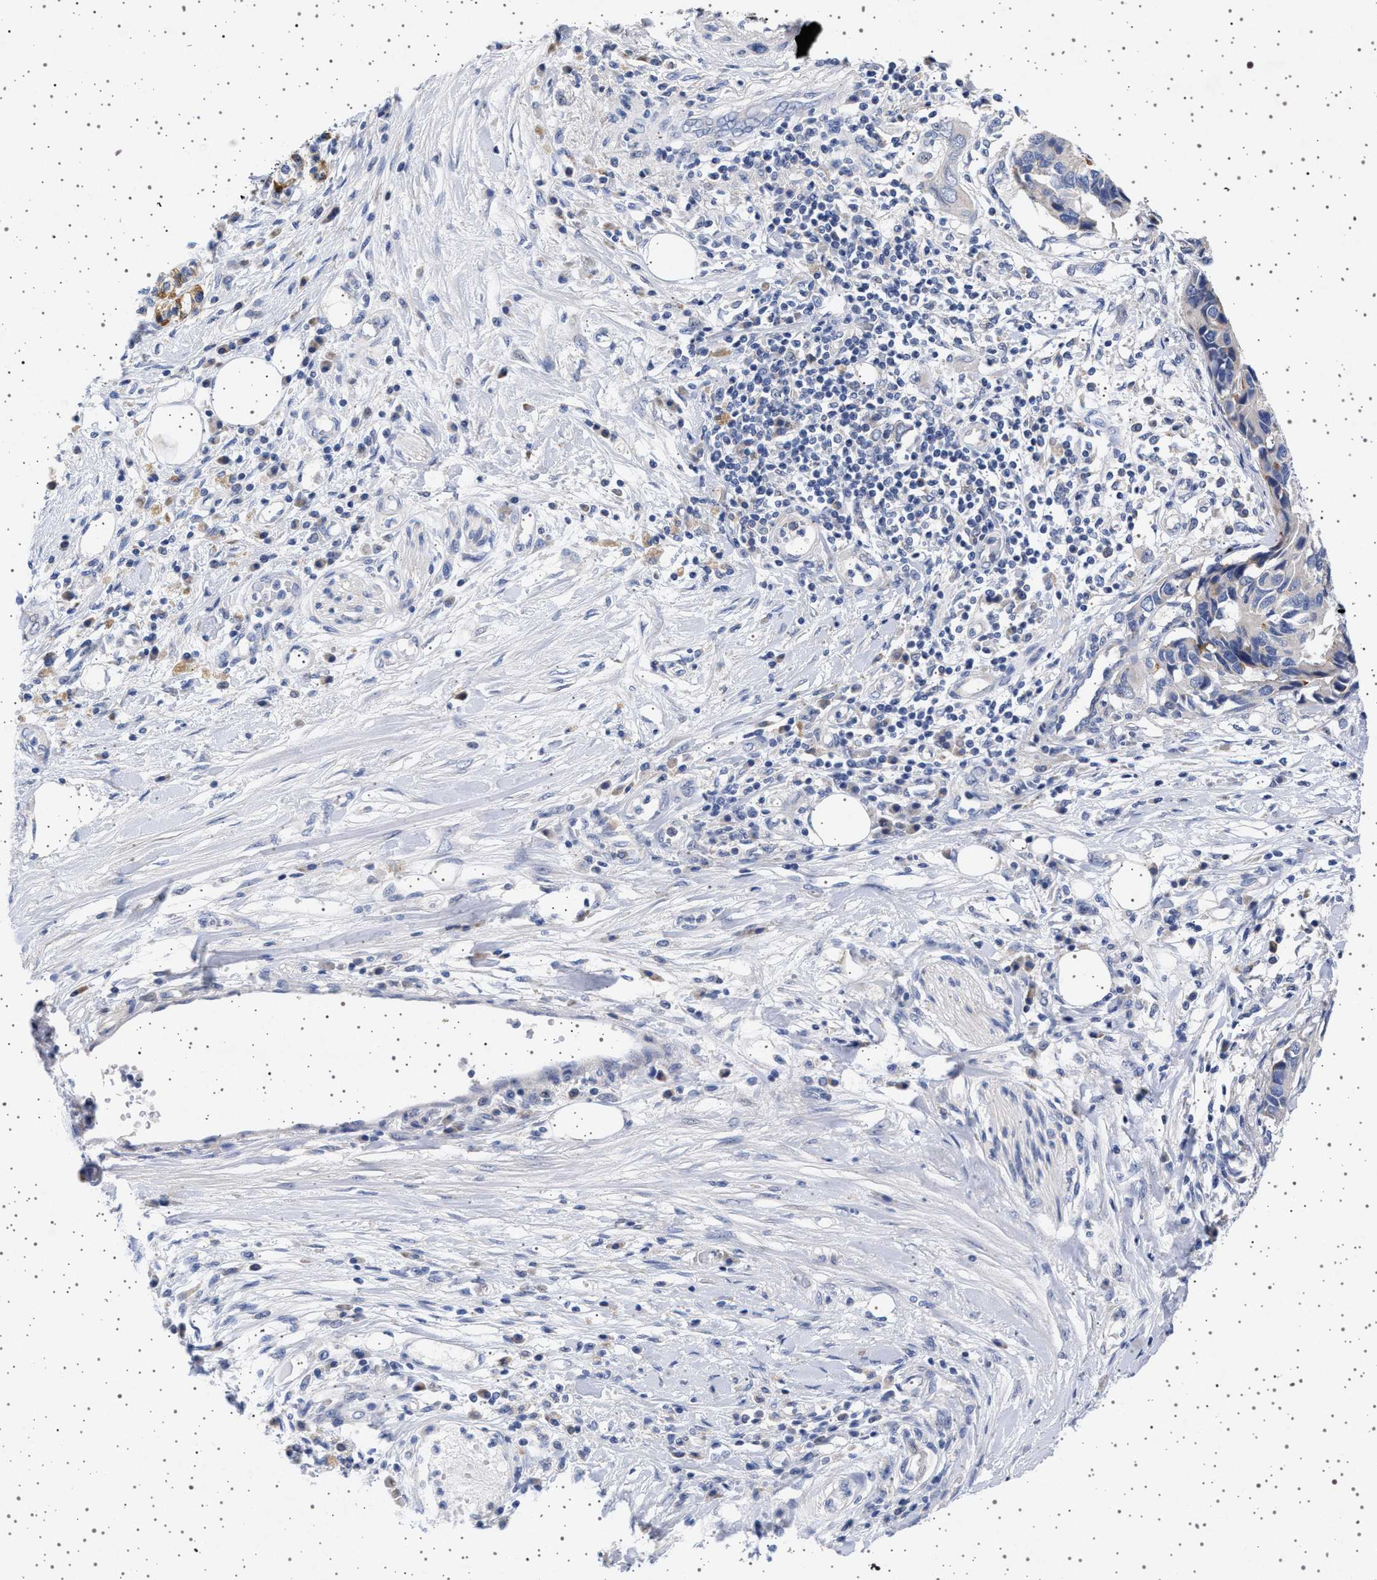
{"staining": {"intensity": "moderate", "quantity": "<25%", "location": "cytoplasmic/membranous"}, "tissue": "pancreatic cancer", "cell_type": "Tumor cells", "image_type": "cancer", "snomed": [{"axis": "morphology", "description": "Adenocarcinoma, NOS"}, {"axis": "topography", "description": "Pancreas"}], "caption": "Brown immunohistochemical staining in pancreatic adenocarcinoma shows moderate cytoplasmic/membranous staining in about <25% of tumor cells.", "gene": "TRMT10B", "patient": {"sex": "female", "age": 56}}